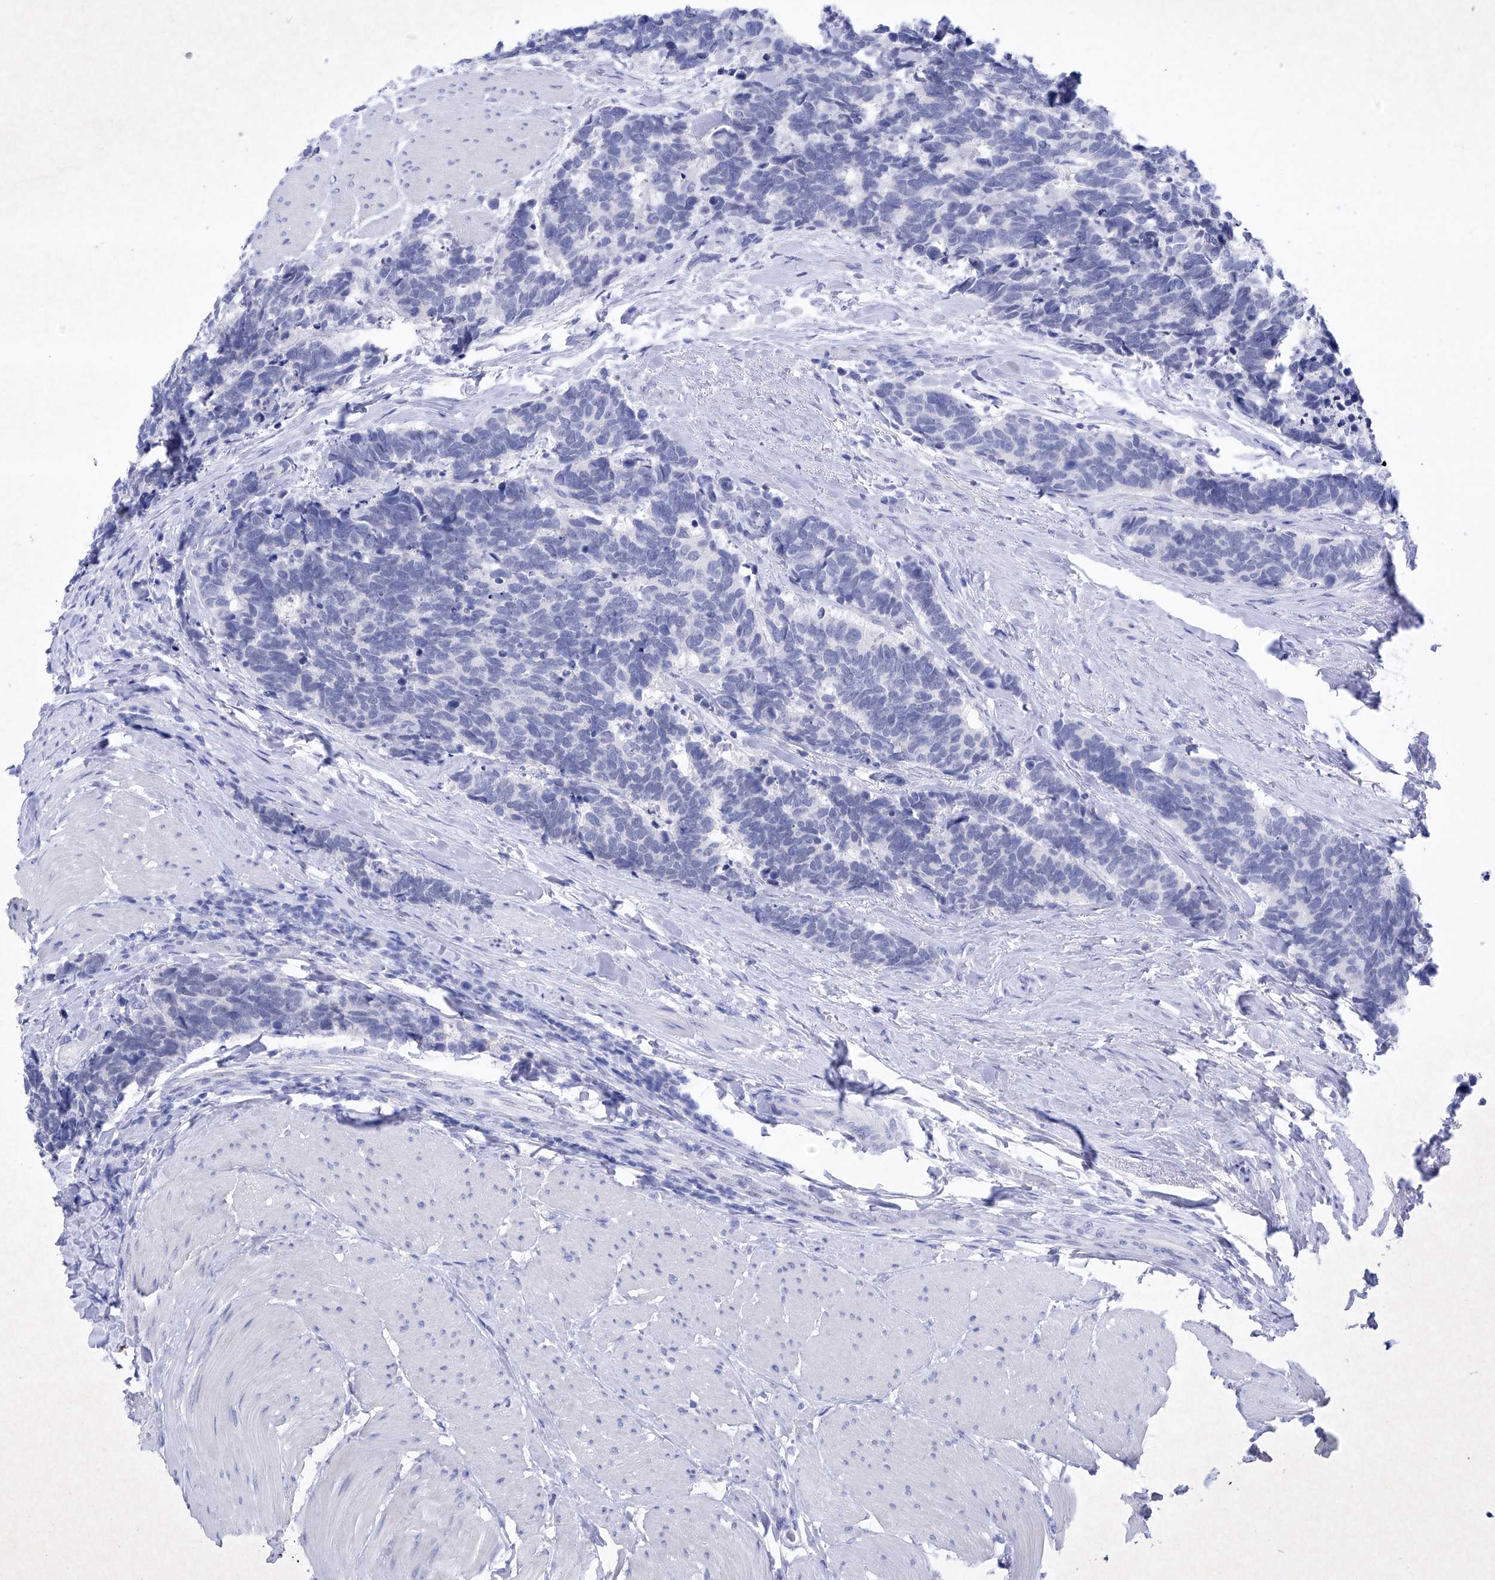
{"staining": {"intensity": "negative", "quantity": "none", "location": "none"}, "tissue": "carcinoid", "cell_type": "Tumor cells", "image_type": "cancer", "snomed": [{"axis": "morphology", "description": "Carcinoma, NOS"}, {"axis": "morphology", "description": "Carcinoid, malignant, NOS"}, {"axis": "topography", "description": "Urinary bladder"}], "caption": "Photomicrograph shows no significant protein positivity in tumor cells of carcinoma.", "gene": "BARX2", "patient": {"sex": "male", "age": 57}}